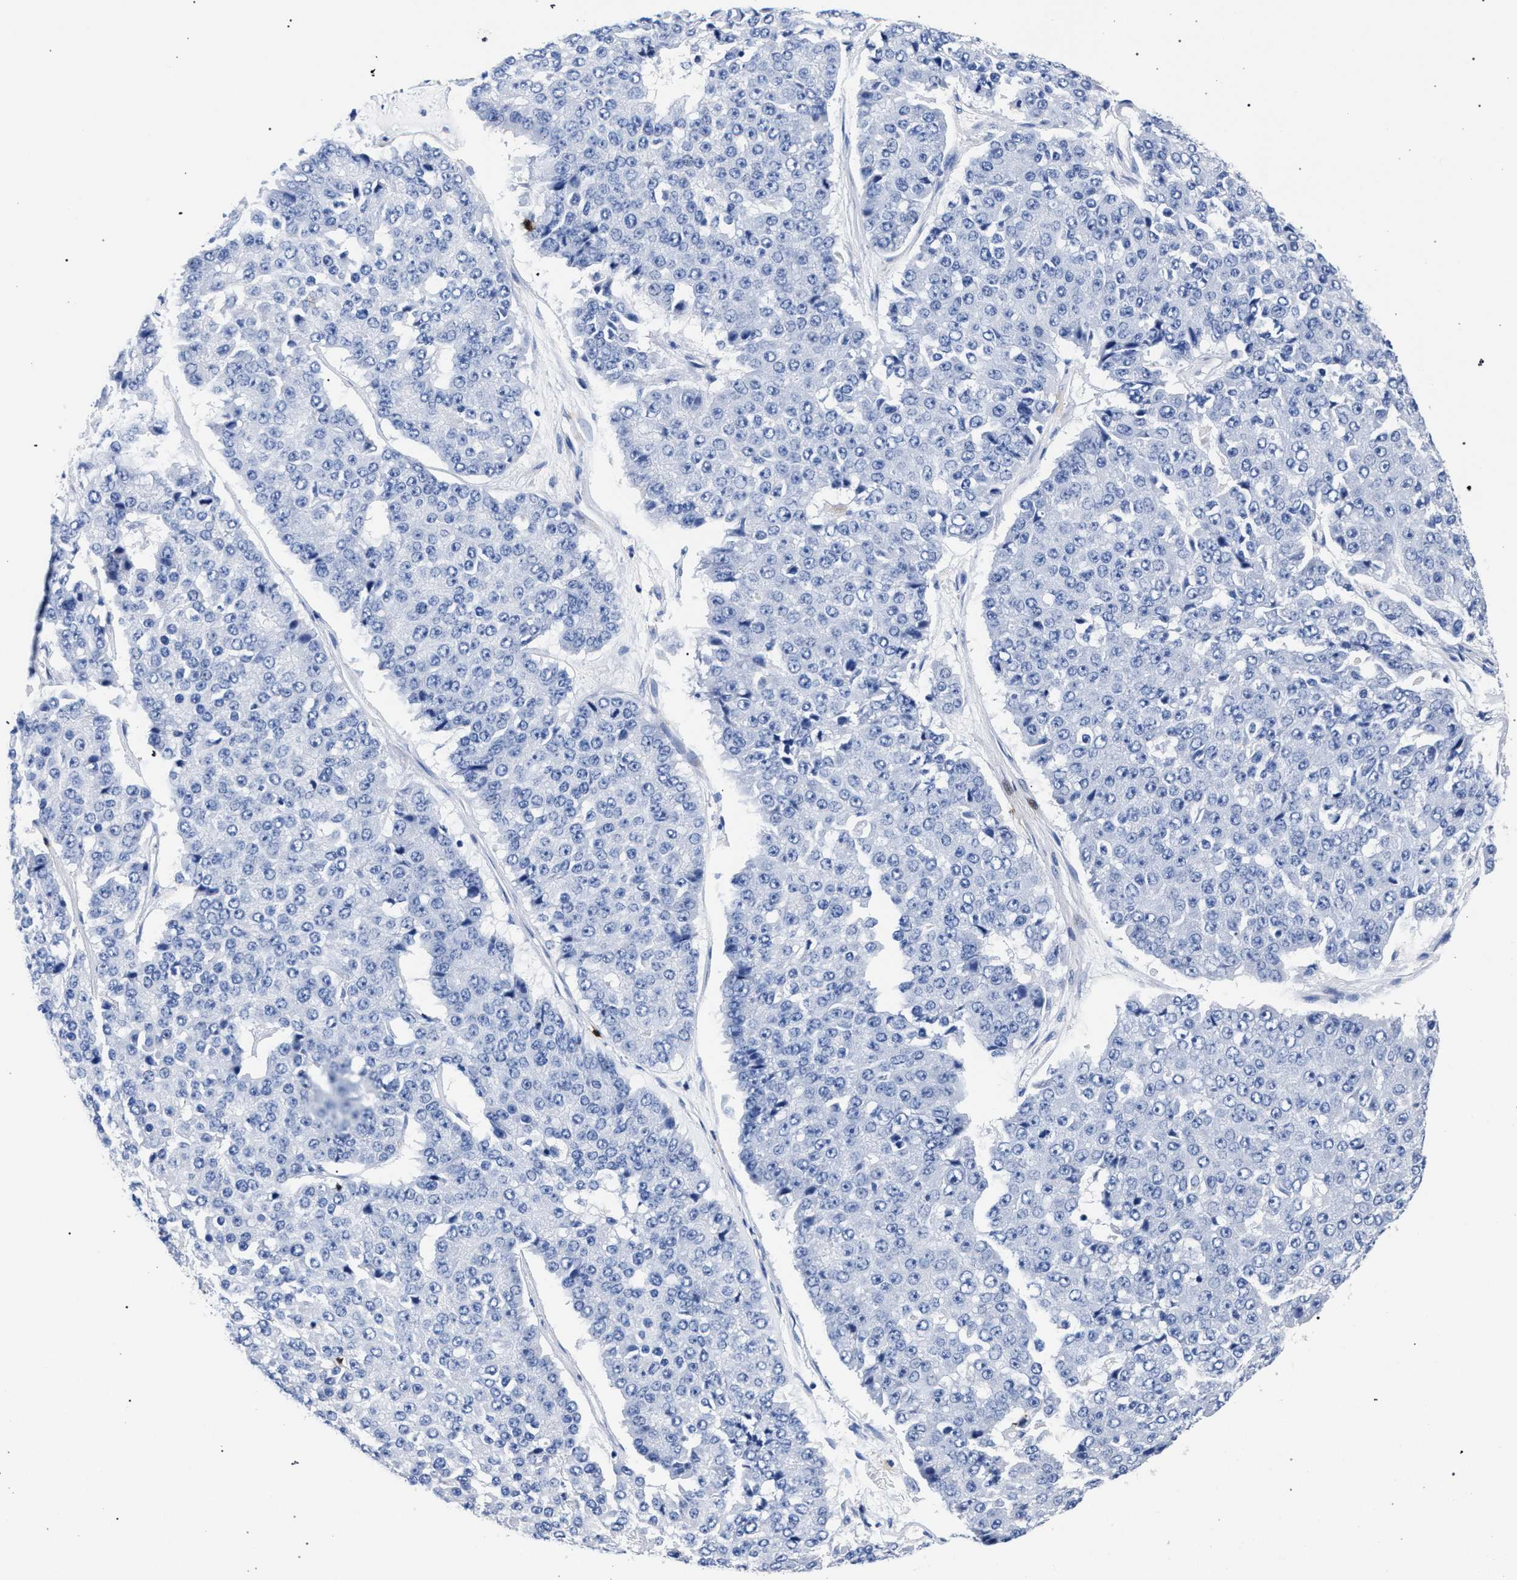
{"staining": {"intensity": "negative", "quantity": "none", "location": "none"}, "tissue": "pancreatic cancer", "cell_type": "Tumor cells", "image_type": "cancer", "snomed": [{"axis": "morphology", "description": "Adenocarcinoma, NOS"}, {"axis": "topography", "description": "Pancreas"}], "caption": "Immunohistochemical staining of pancreatic cancer (adenocarcinoma) reveals no significant staining in tumor cells. The staining is performed using DAB brown chromogen with nuclei counter-stained in using hematoxylin.", "gene": "KLRK1", "patient": {"sex": "male", "age": 50}}